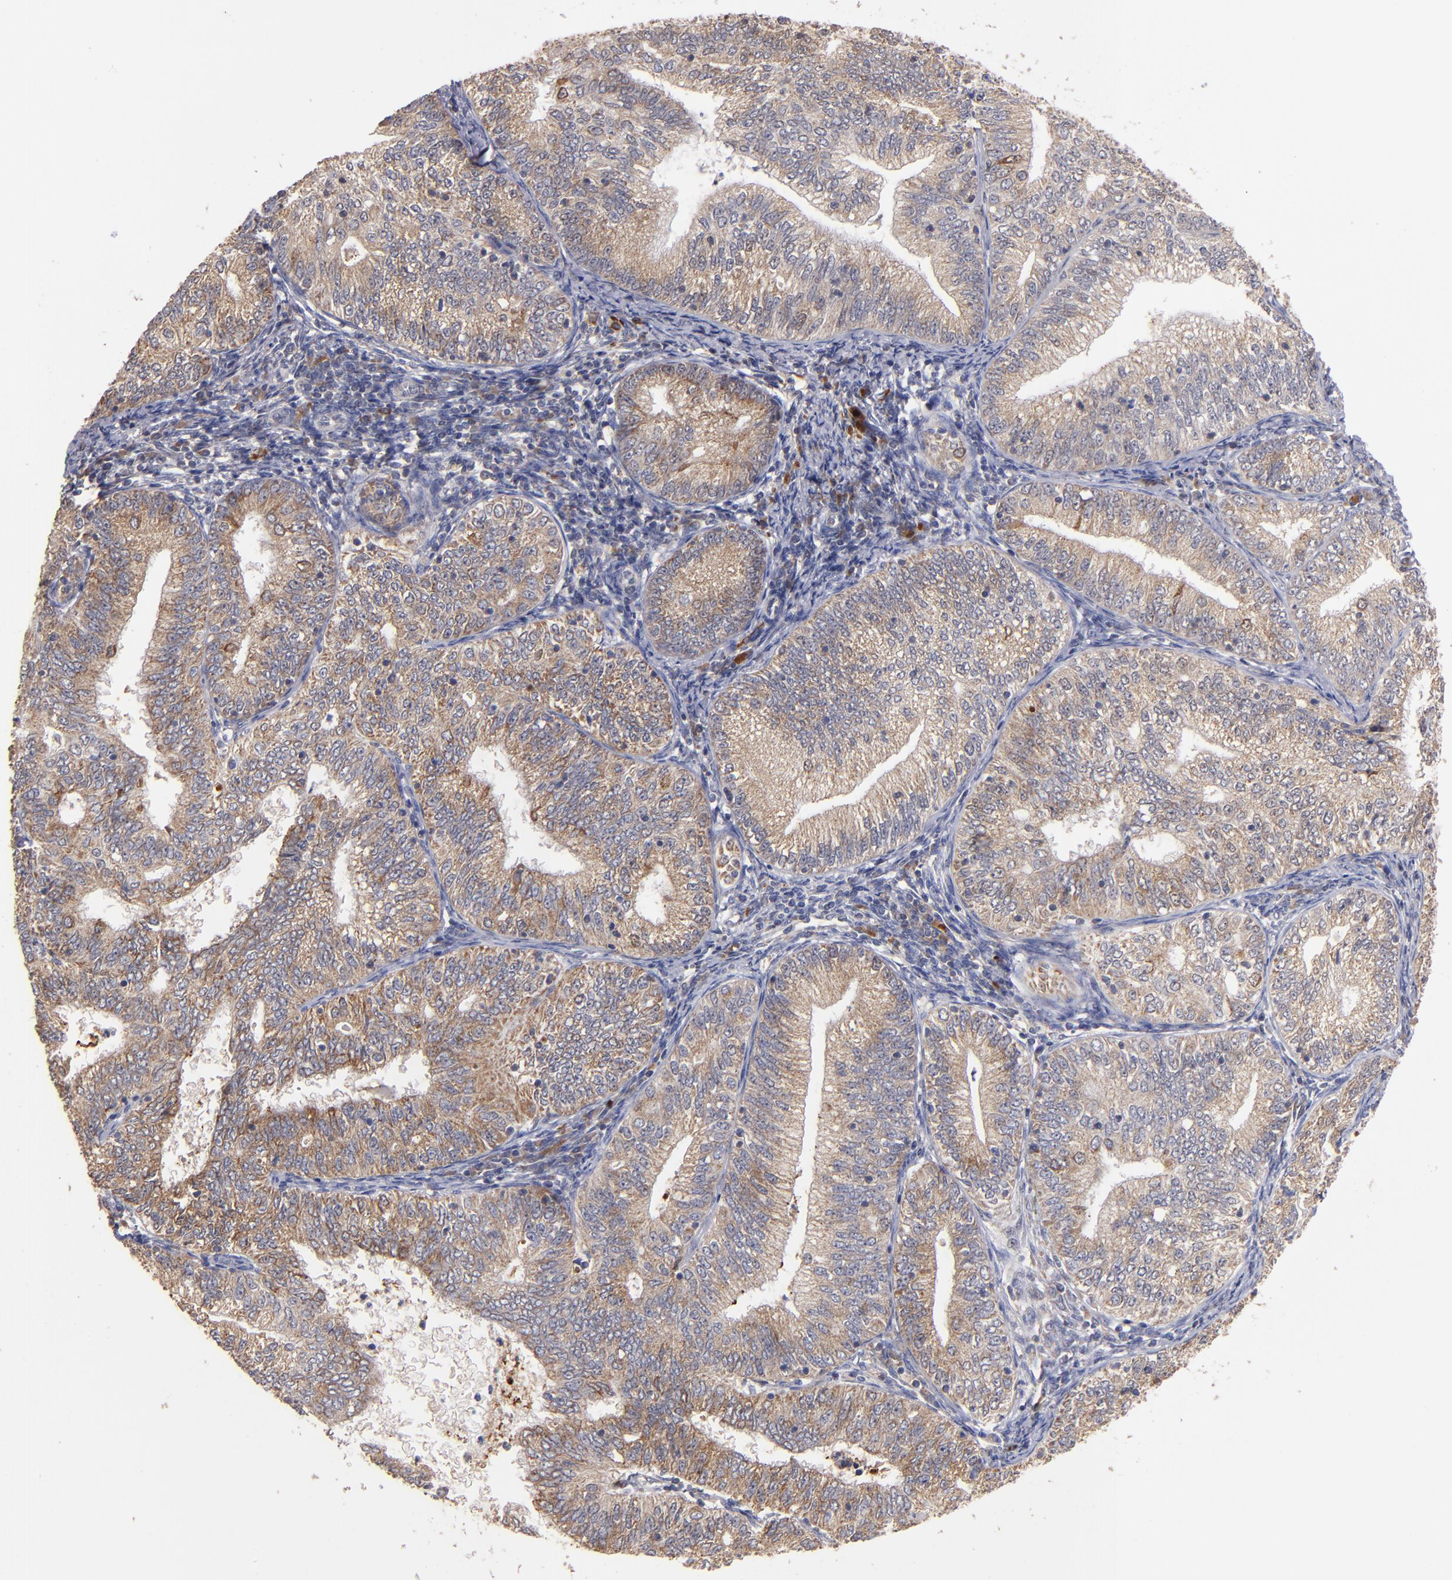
{"staining": {"intensity": "weak", "quantity": ">75%", "location": "cytoplasmic/membranous"}, "tissue": "endometrial cancer", "cell_type": "Tumor cells", "image_type": "cancer", "snomed": [{"axis": "morphology", "description": "Adenocarcinoma, NOS"}, {"axis": "topography", "description": "Endometrium"}], "caption": "Weak cytoplasmic/membranous positivity for a protein is appreciated in approximately >75% of tumor cells of adenocarcinoma (endometrial) using immunohistochemistry (IHC).", "gene": "DIABLO", "patient": {"sex": "female", "age": 69}}